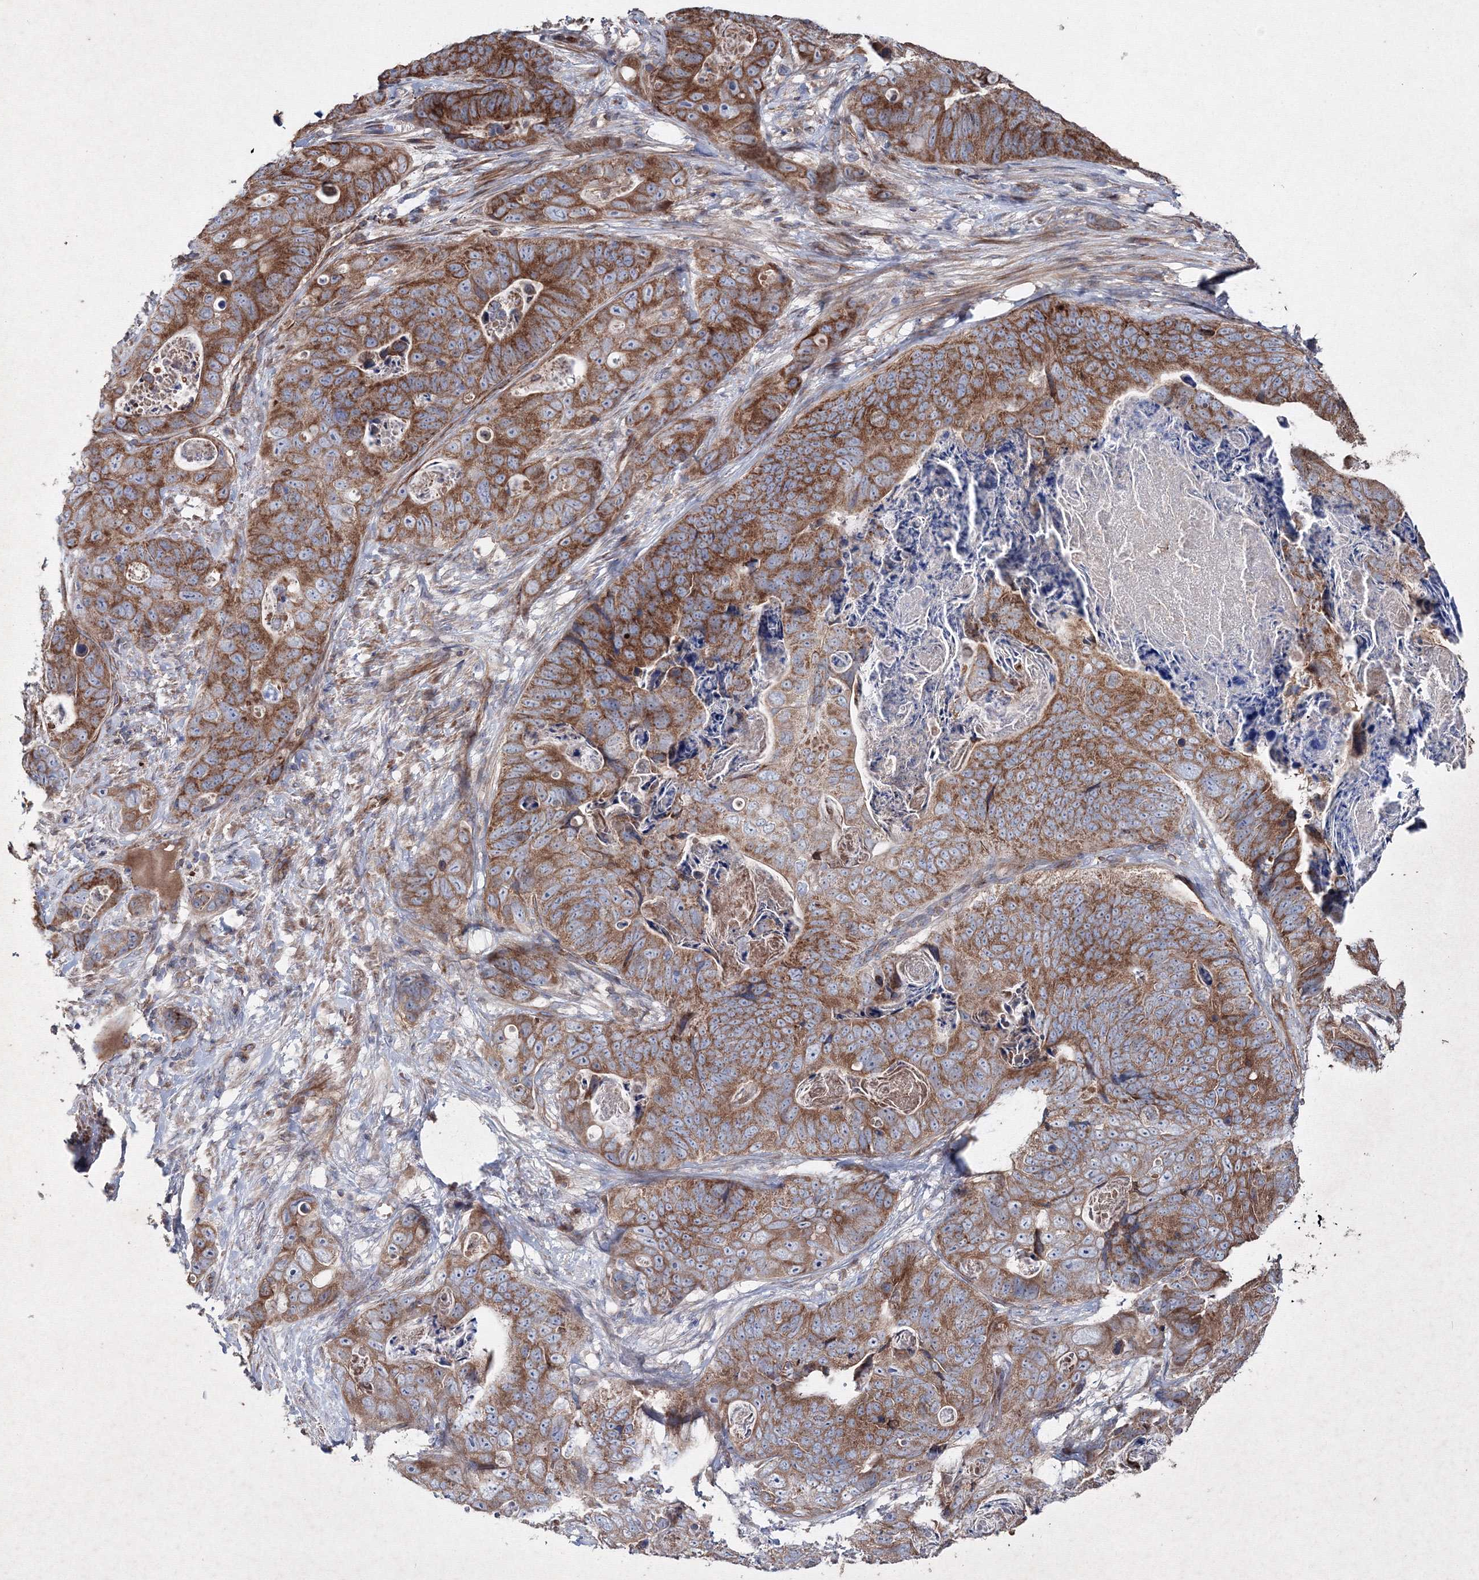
{"staining": {"intensity": "moderate", "quantity": ">75%", "location": "cytoplasmic/membranous"}, "tissue": "stomach cancer", "cell_type": "Tumor cells", "image_type": "cancer", "snomed": [{"axis": "morphology", "description": "Normal tissue, NOS"}, {"axis": "morphology", "description": "Adenocarcinoma, NOS"}, {"axis": "topography", "description": "Stomach"}], "caption": "Immunohistochemistry image of neoplastic tissue: human stomach adenocarcinoma stained using immunohistochemistry (IHC) exhibits medium levels of moderate protein expression localized specifically in the cytoplasmic/membranous of tumor cells, appearing as a cytoplasmic/membranous brown color.", "gene": "GFM1", "patient": {"sex": "female", "age": 89}}